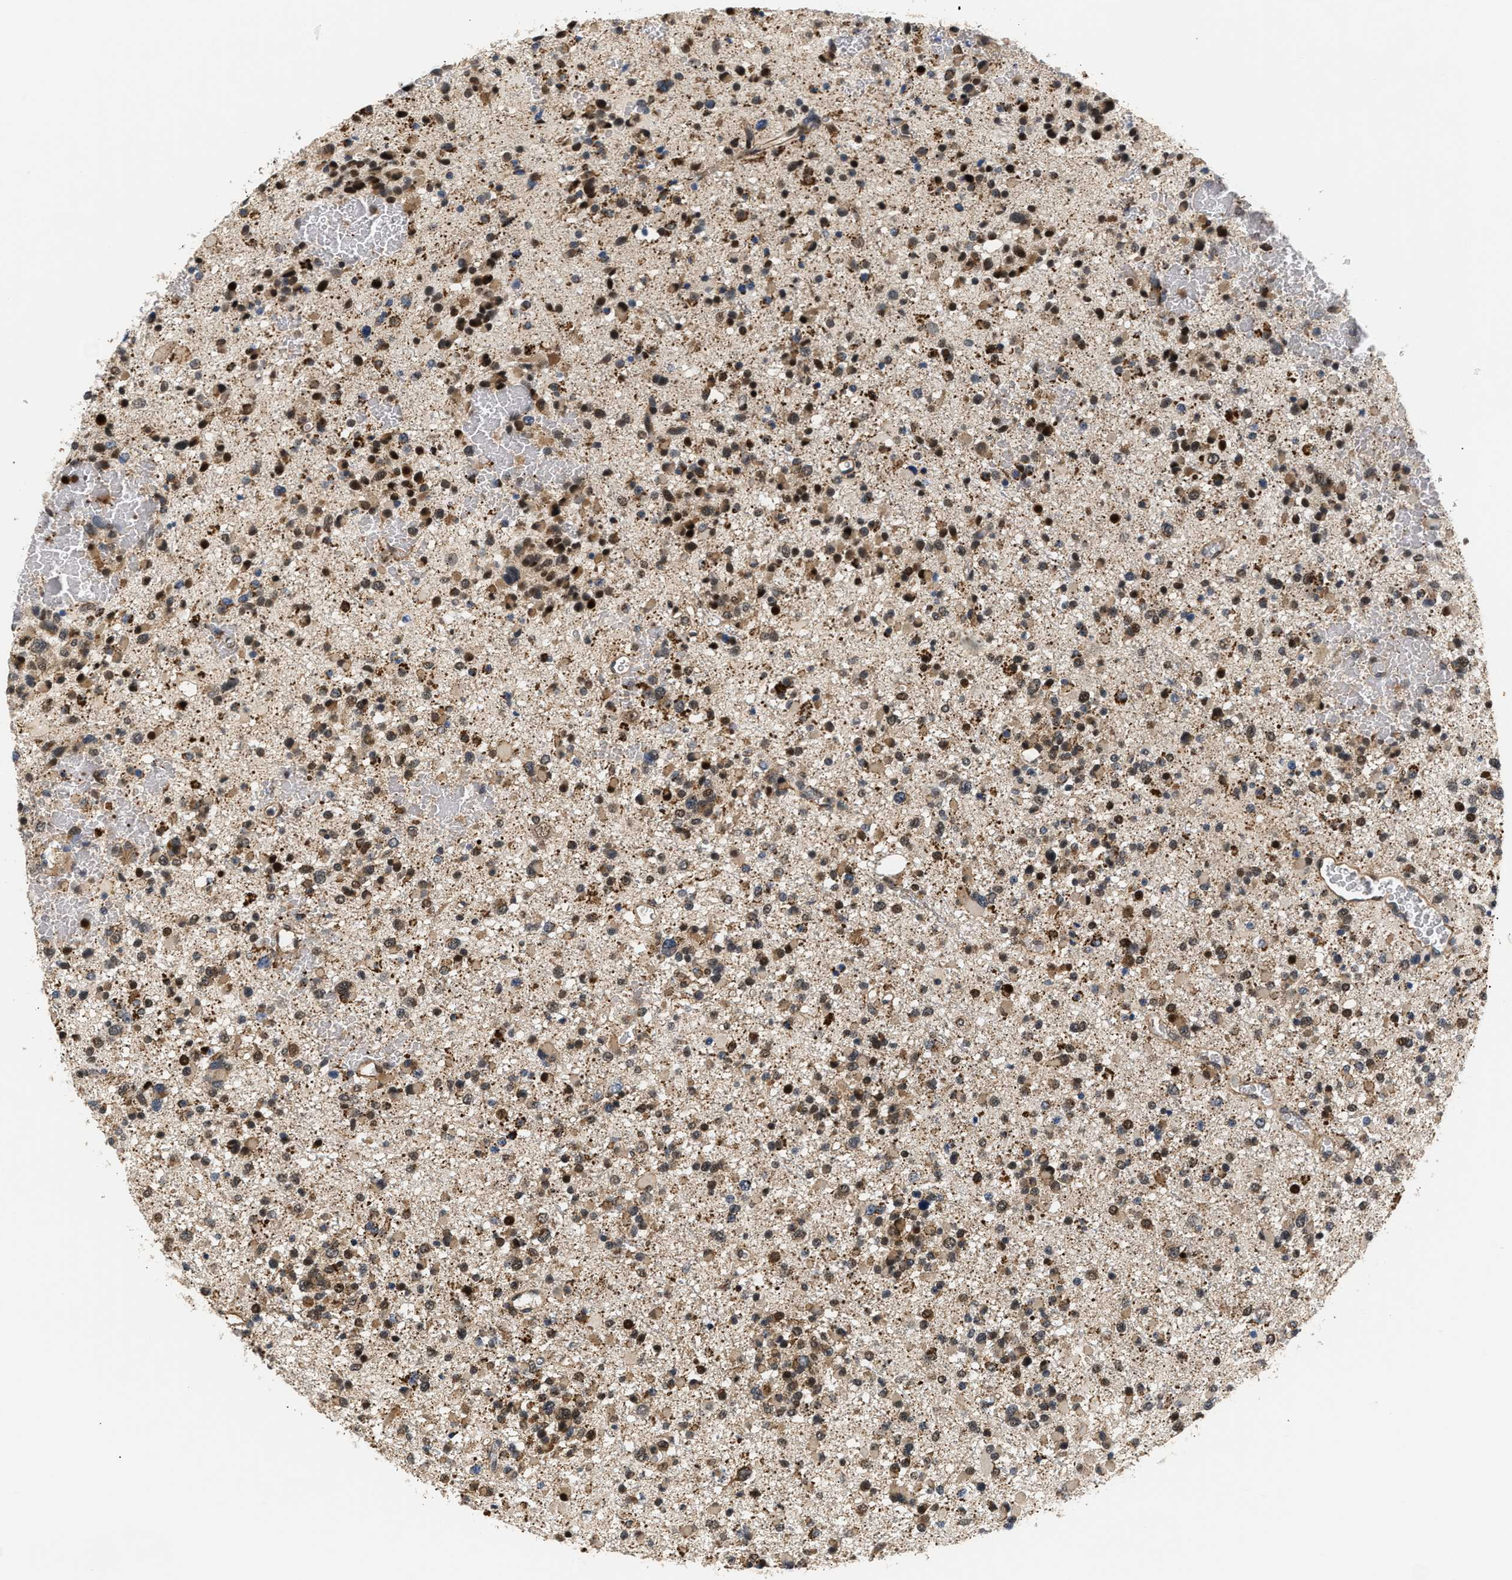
{"staining": {"intensity": "strong", "quantity": "25%-75%", "location": "cytoplasmic/membranous,nuclear"}, "tissue": "glioma", "cell_type": "Tumor cells", "image_type": "cancer", "snomed": [{"axis": "morphology", "description": "Glioma, malignant, Low grade"}, {"axis": "topography", "description": "Brain"}], "caption": "Immunohistochemistry micrograph of neoplastic tissue: low-grade glioma (malignant) stained using IHC displays high levels of strong protein expression localized specifically in the cytoplasmic/membranous and nuclear of tumor cells, appearing as a cytoplasmic/membranous and nuclear brown color.", "gene": "LARP6", "patient": {"sex": "female", "age": 22}}